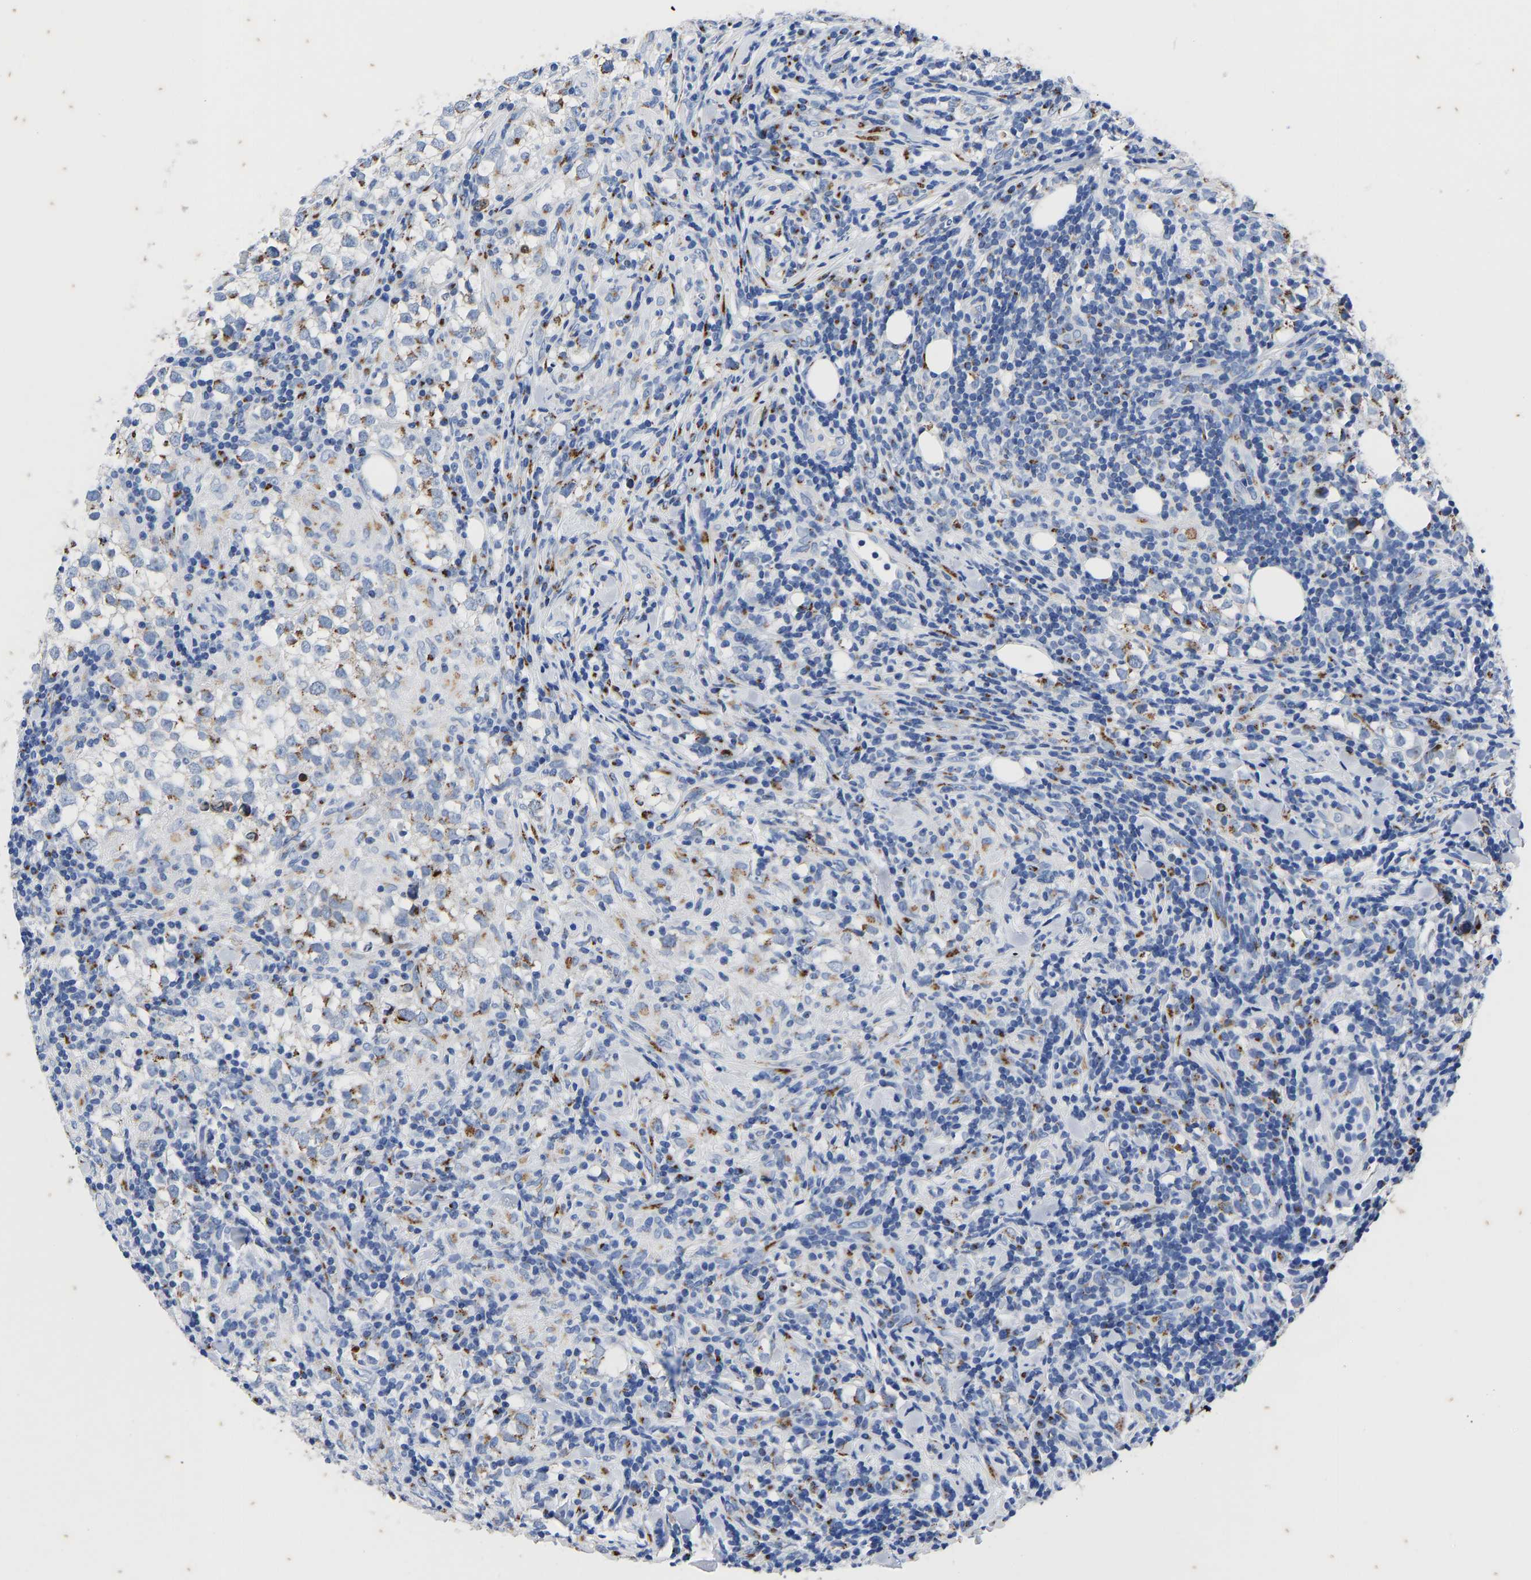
{"staining": {"intensity": "moderate", "quantity": "25%-75%", "location": "cytoplasmic/membranous"}, "tissue": "testis cancer", "cell_type": "Tumor cells", "image_type": "cancer", "snomed": [{"axis": "morphology", "description": "Seminoma, NOS"}, {"axis": "morphology", "description": "Carcinoma, Embryonal, NOS"}, {"axis": "topography", "description": "Testis"}], "caption": "This is an image of immunohistochemistry (IHC) staining of testis embryonal carcinoma, which shows moderate expression in the cytoplasmic/membranous of tumor cells.", "gene": "TMEM87A", "patient": {"sex": "male", "age": 36}}